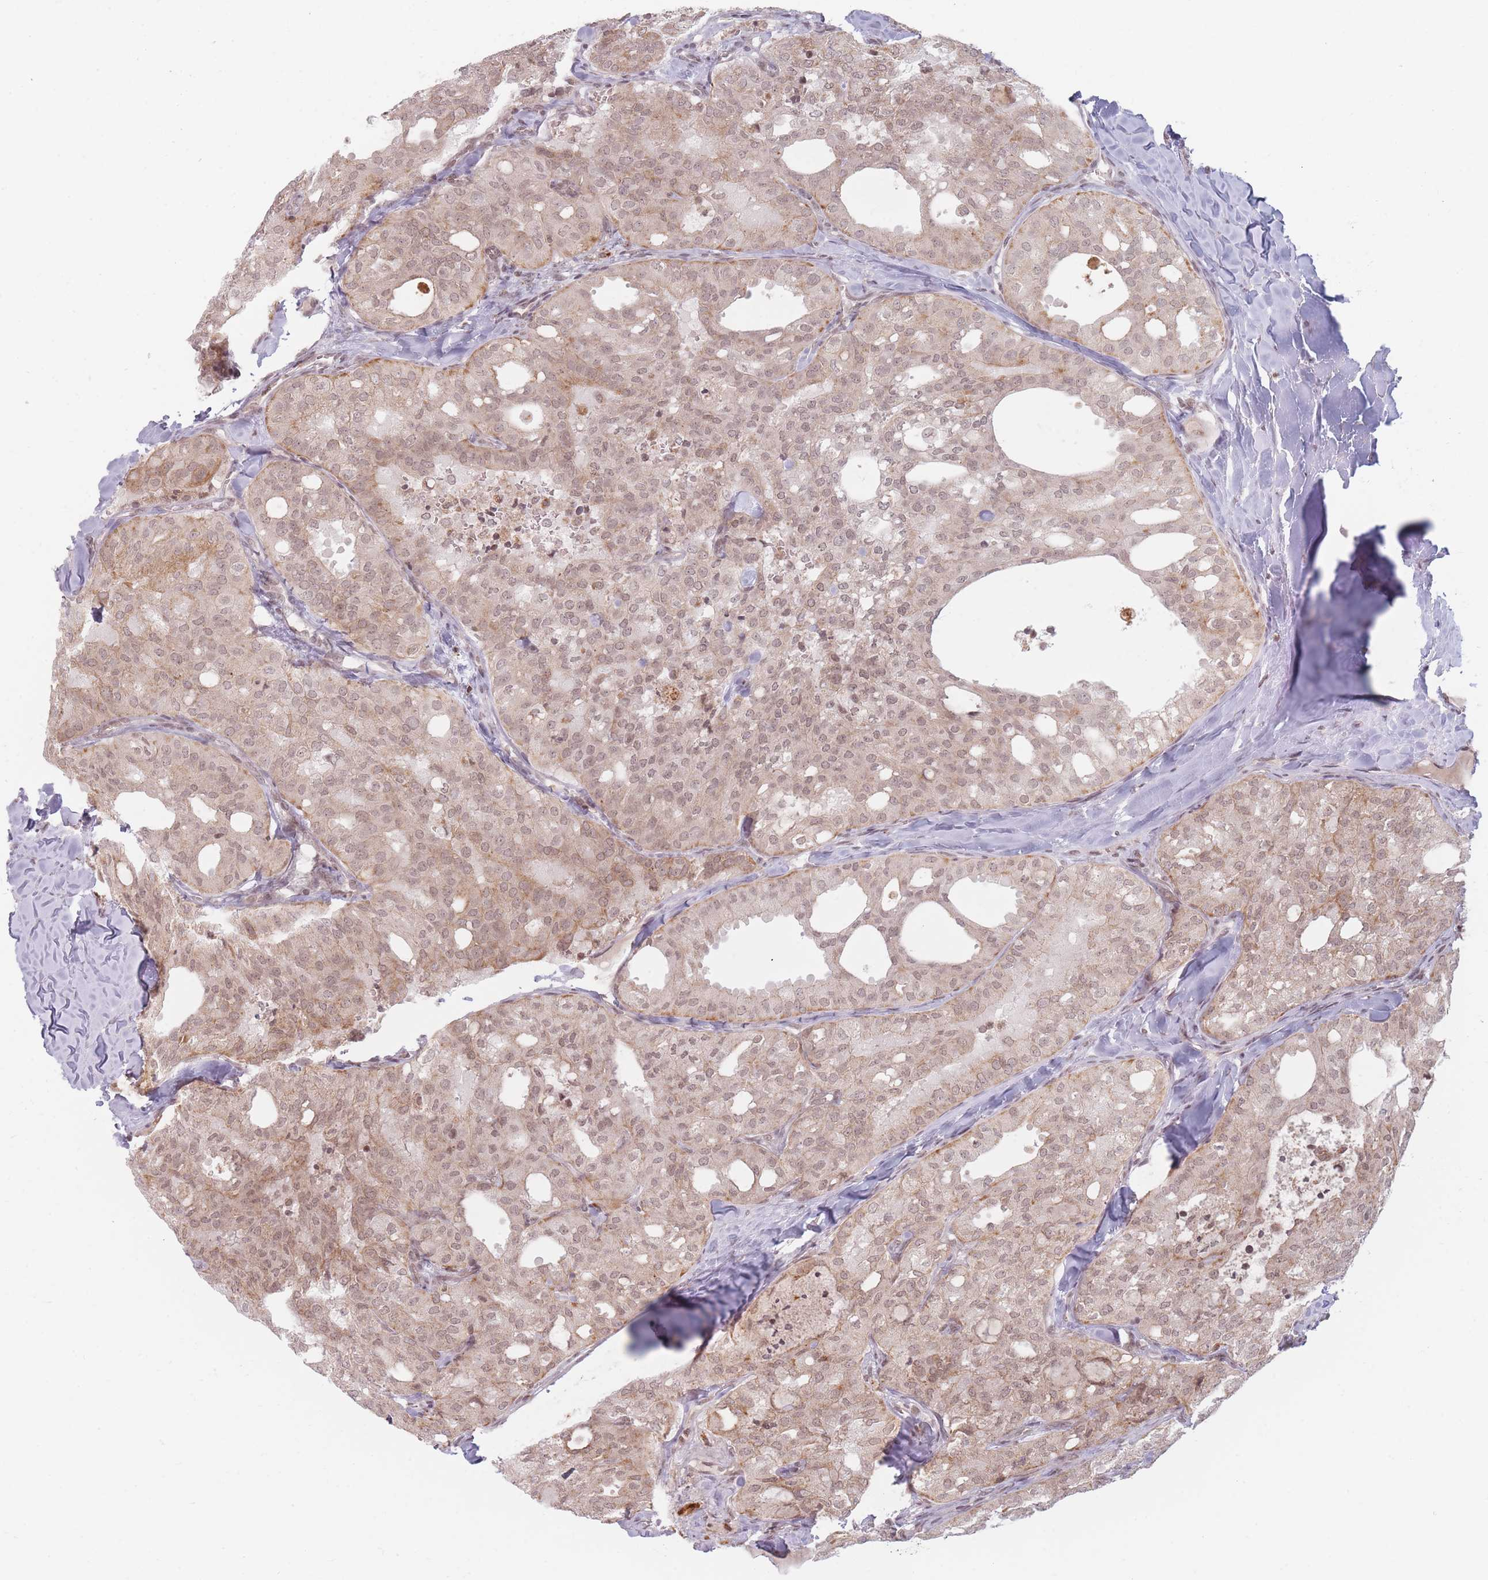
{"staining": {"intensity": "weak", "quantity": ">75%", "location": "cytoplasmic/membranous,nuclear"}, "tissue": "thyroid cancer", "cell_type": "Tumor cells", "image_type": "cancer", "snomed": [{"axis": "morphology", "description": "Follicular adenoma carcinoma, NOS"}, {"axis": "topography", "description": "Thyroid gland"}], "caption": "Immunohistochemistry (IHC) micrograph of neoplastic tissue: thyroid follicular adenoma carcinoma stained using immunohistochemistry displays low levels of weak protein expression localized specifically in the cytoplasmic/membranous and nuclear of tumor cells, appearing as a cytoplasmic/membranous and nuclear brown color.", "gene": "SPATA45", "patient": {"sex": "male", "age": 75}}